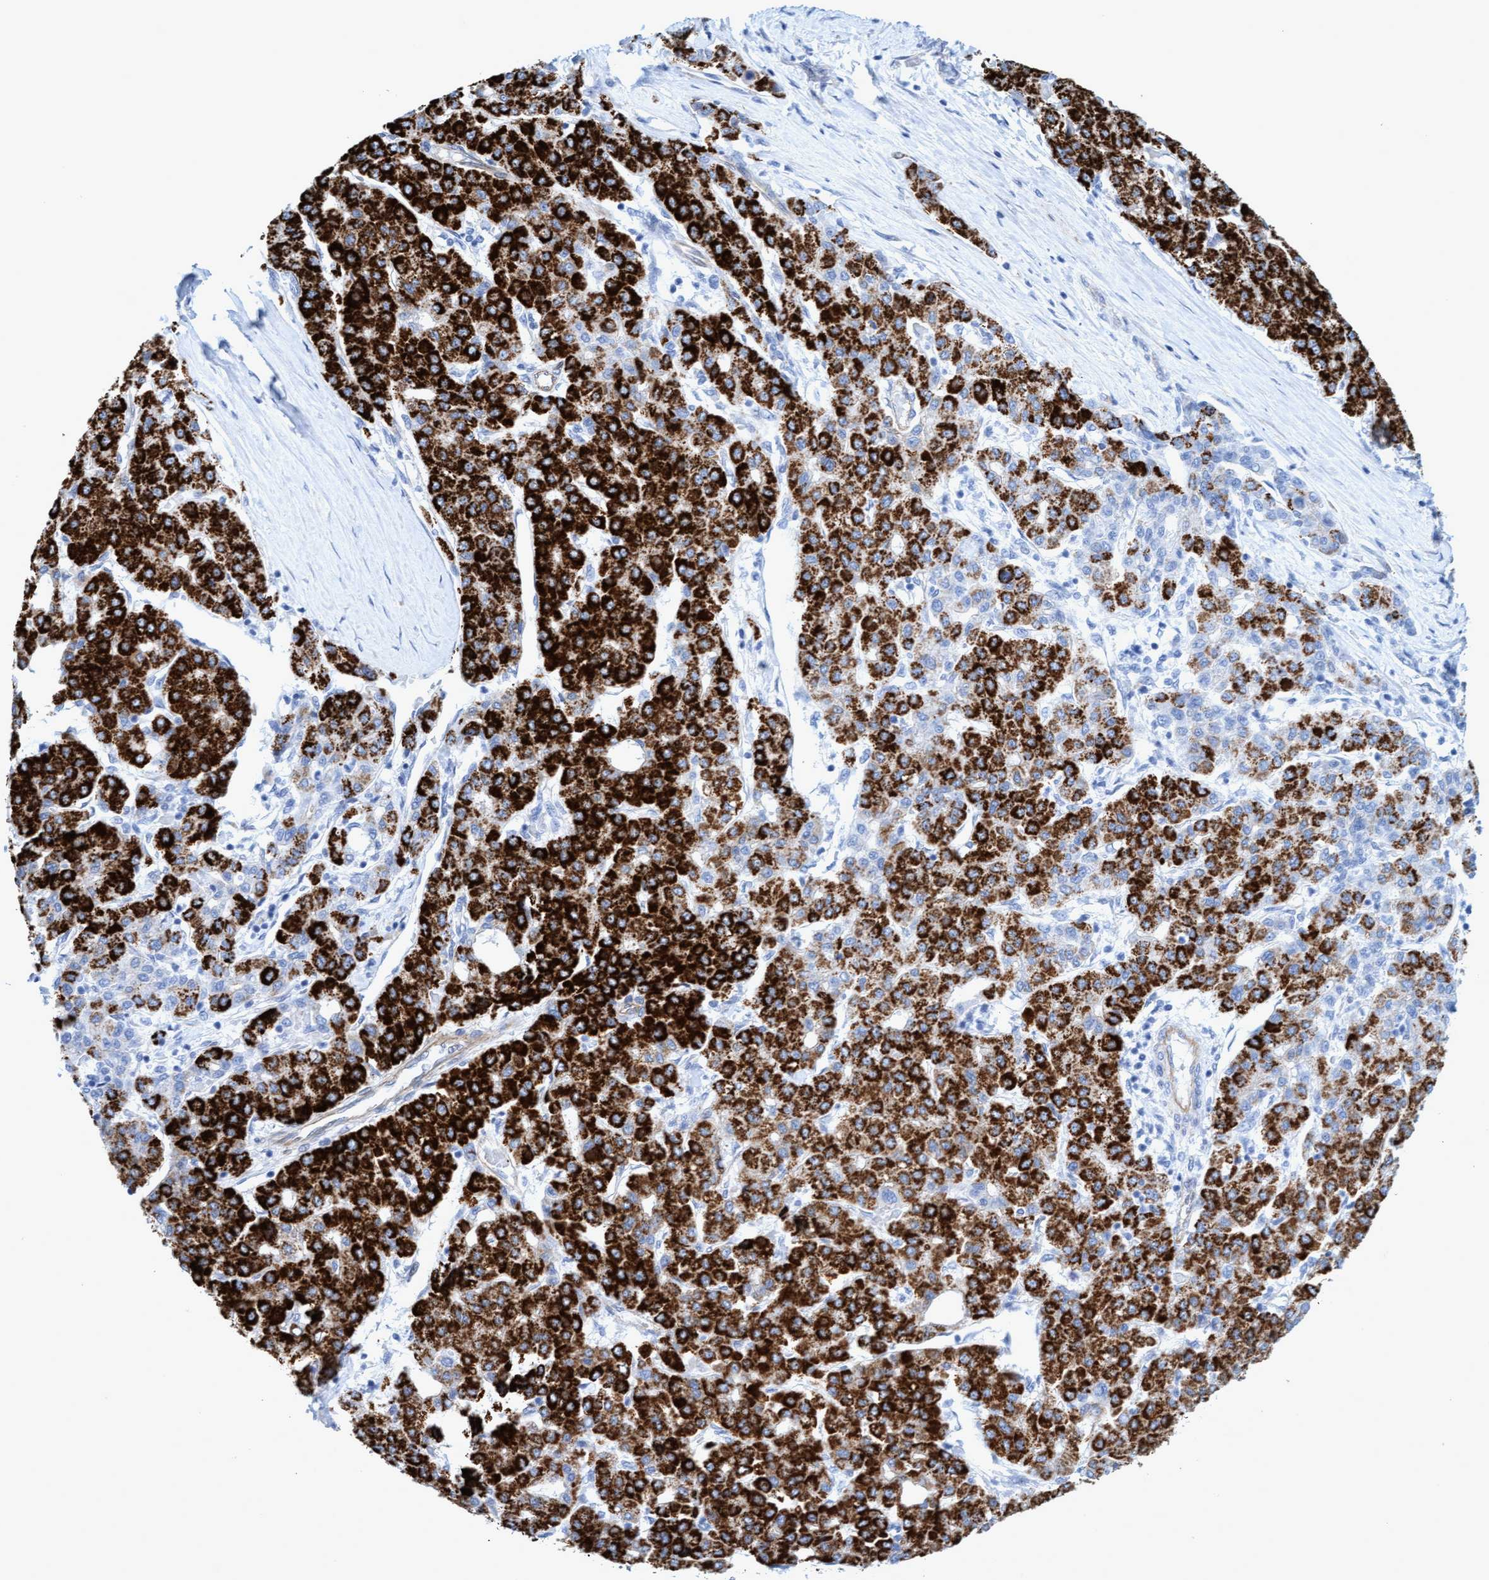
{"staining": {"intensity": "strong", "quantity": ">75%", "location": "cytoplasmic/membranous"}, "tissue": "liver cancer", "cell_type": "Tumor cells", "image_type": "cancer", "snomed": [{"axis": "morphology", "description": "Carcinoma, Hepatocellular, NOS"}, {"axis": "topography", "description": "Liver"}], "caption": "IHC of human liver cancer exhibits high levels of strong cytoplasmic/membranous positivity in about >75% of tumor cells.", "gene": "MTFR1", "patient": {"sex": "male", "age": 65}}